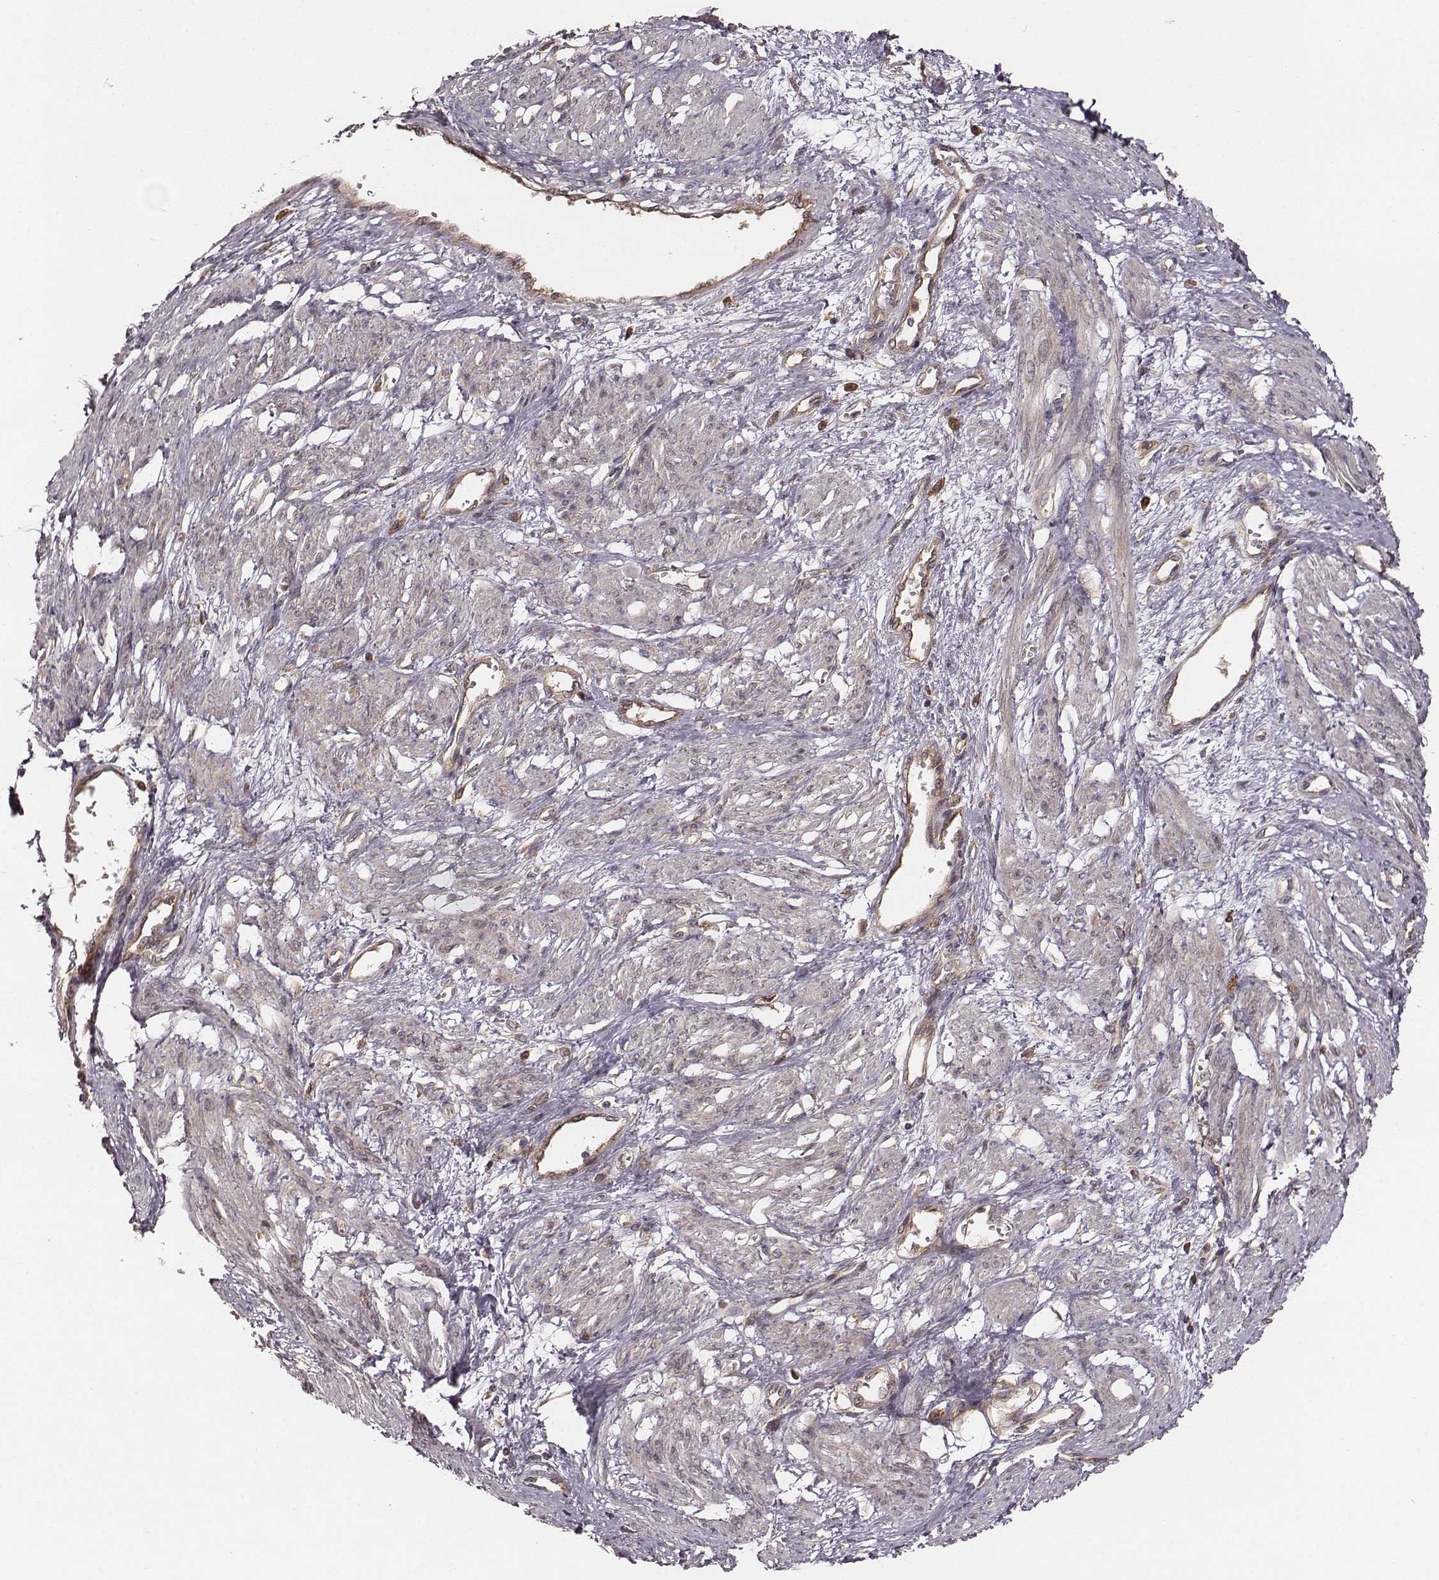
{"staining": {"intensity": "weak", "quantity": "<25%", "location": "cytoplasmic/membranous"}, "tissue": "smooth muscle", "cell_type": "Smooth muscle cells", "image_type": "normal", "snomed": [{"axis": "morphology", "description": "Normal tissue, NOS"}, {"axis": "topography", "description": "Smooth muscle"}, {"axis": "topography", "description": "Uterus"}], "caption": "There is no significant positivity in smooth muscle cells of smooth muscle. (DAB immunohistochemistry visualized using brightfield microscopy, high magnification).", "gene": "VPS26A", "patient": {"sex": "female", "age": 39}}